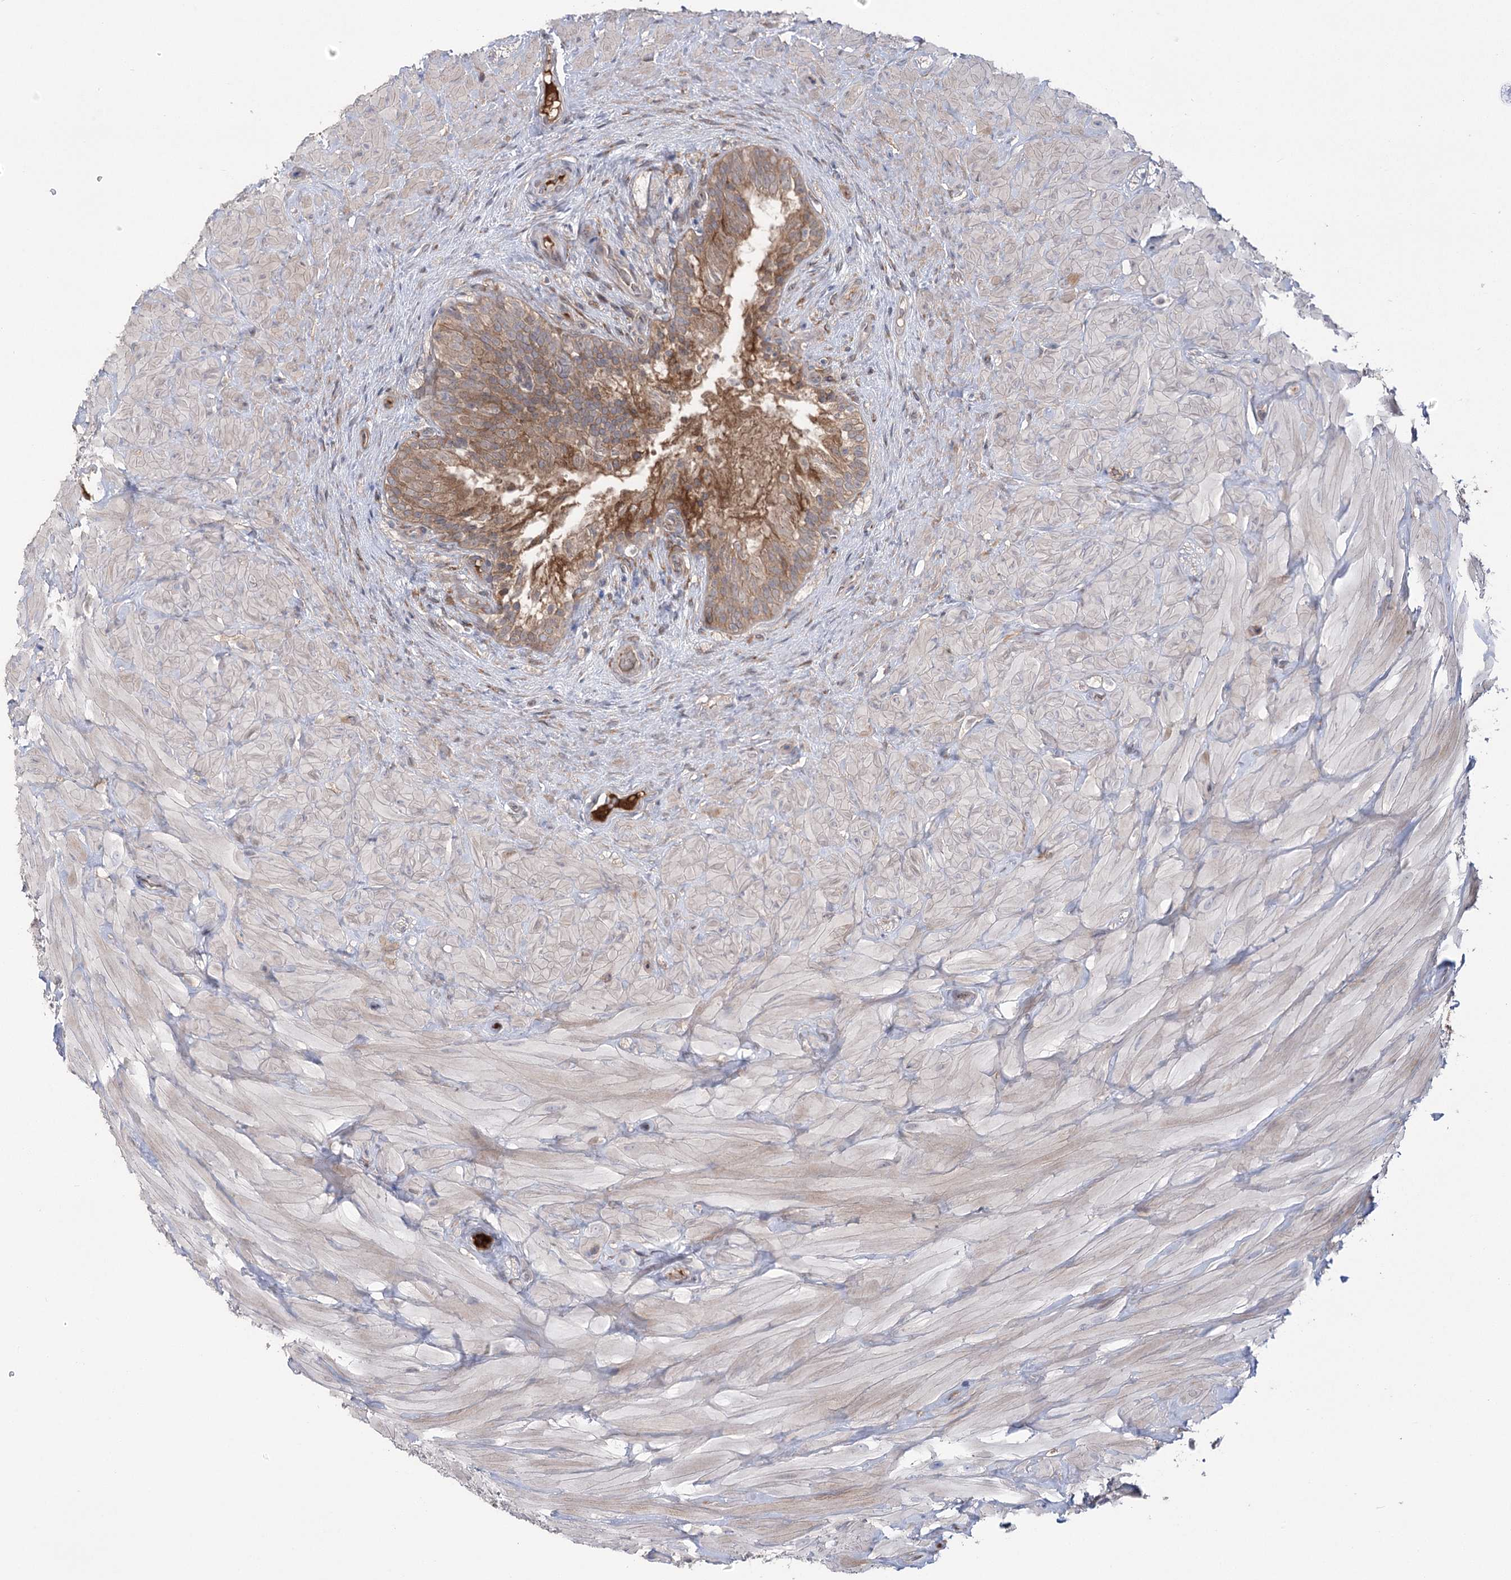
{"staining": {"intensity": "moderate", "quantity": ">75%", "location": "cytoplasmic/membranous"}, "tissue": "epididymis", "cell_type": "Glandular cells", "image_type": "normal", "snomed": [{"axis": "morphology", "description": "Normal tissue, NOS"}, {"axis": "topography", "description": "Soft tissue"}, {"axis": "topography", "description": "Epididymis"}], "caption": "Brown immunohistochemical staining in unremarkable epididymis displays moderate cytoplasmic/membranous positivity in approximately >75% of glandular cells.", "gene": "PLEKHA5", "patient": {"sex": "male", "age": 26}}